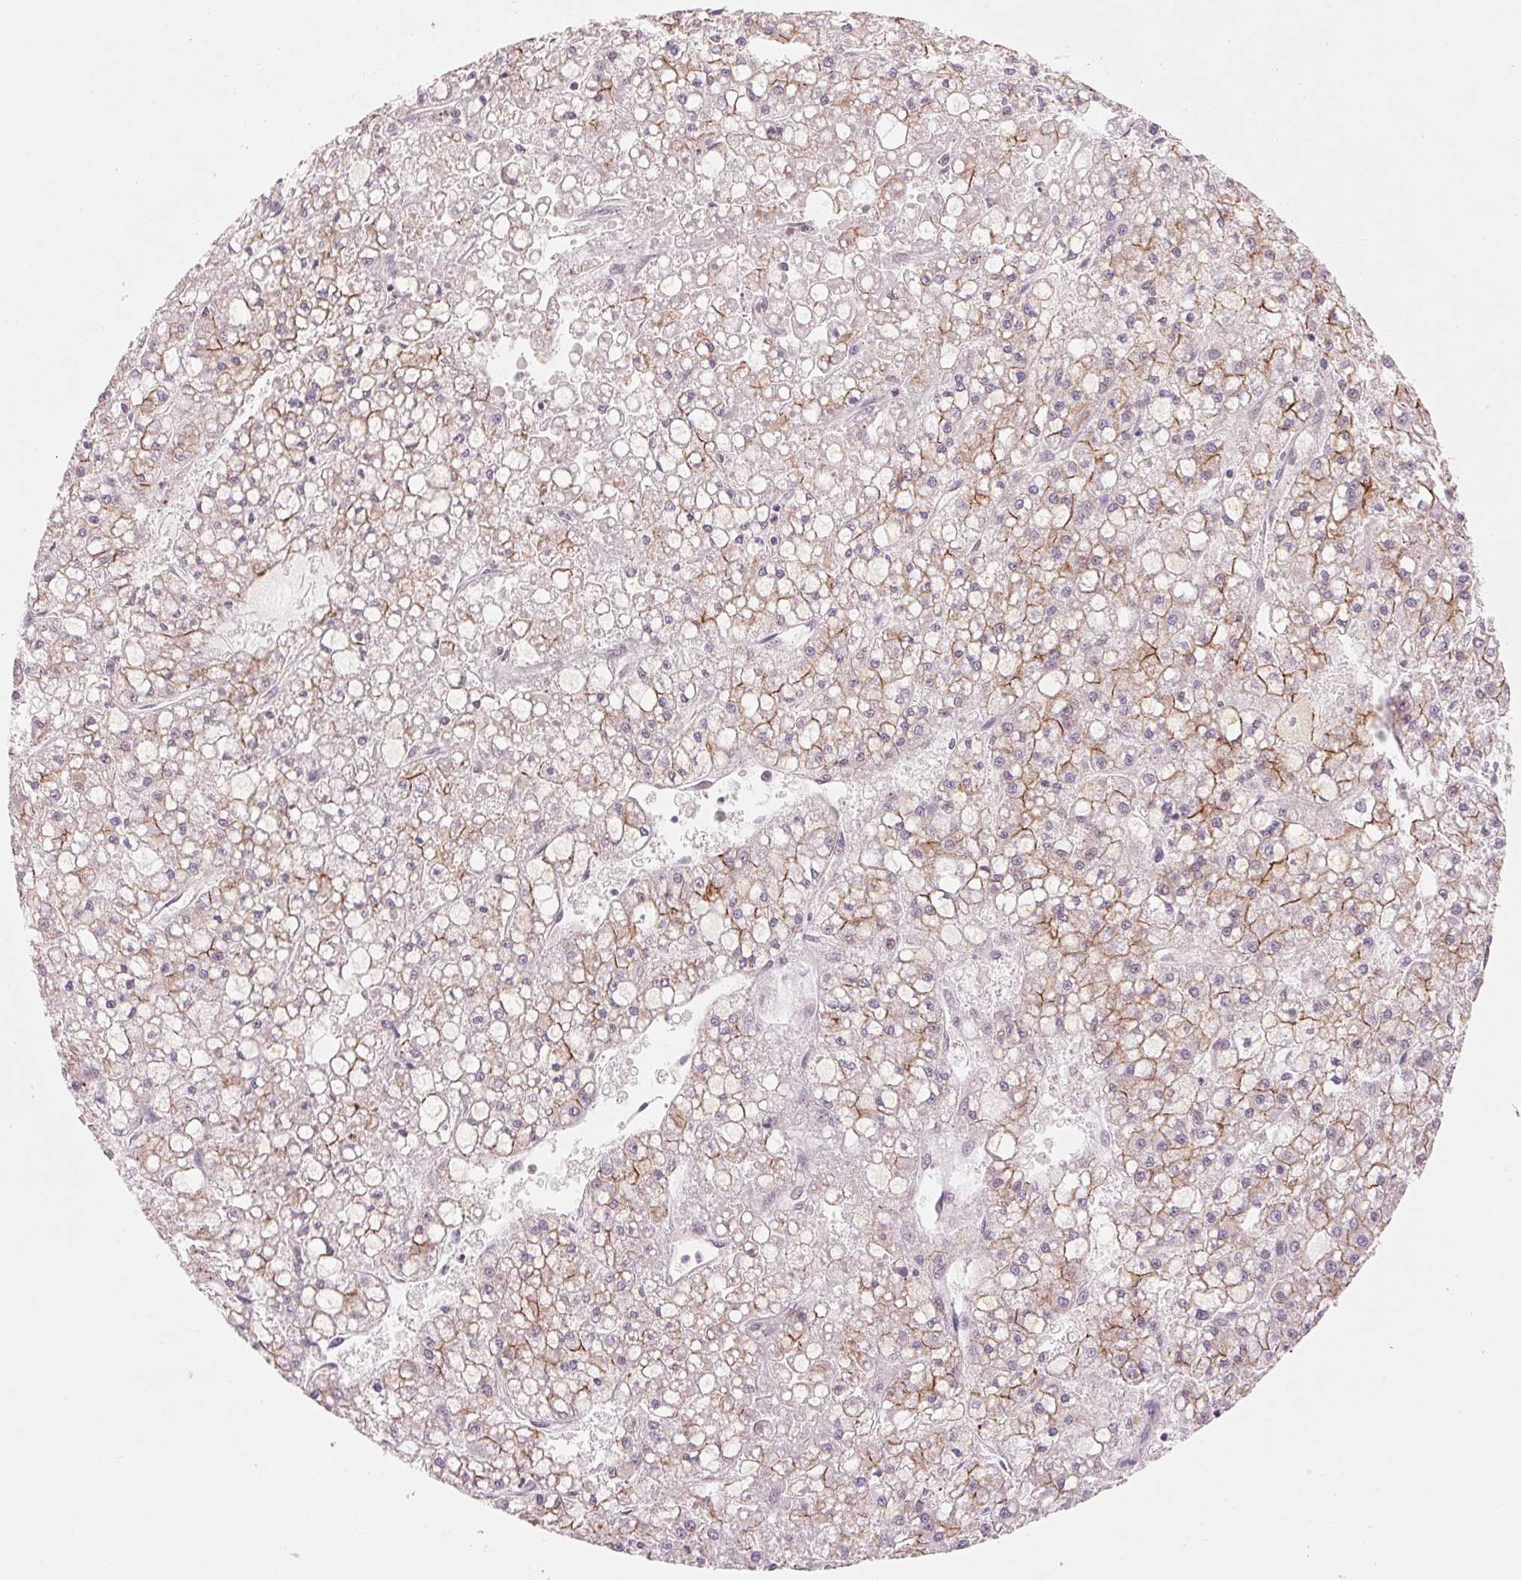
{"staining": {"intensity": "weak", "quantity": "25%-75%", "location": "cytoplasmic/membranous"}, "tissue": "liver cancer", "cell_type": "Tumor cells", "image_type": "cancer", "snomed": [{"axis": "morphology", "description": "Carcinoma, Hepatocellular, NOS"}, {"axis": "topography", "description": "Liver"}], "caption": "Approximately 25%-75% of tumor cells in liver hepatocellular carcinoma show weak cytoplasmic/membranous protein staining as visualized by brown immunohistochemical staining.", "gene": "SLC17A4", "patient": {"sex": "male", "age": 67}}